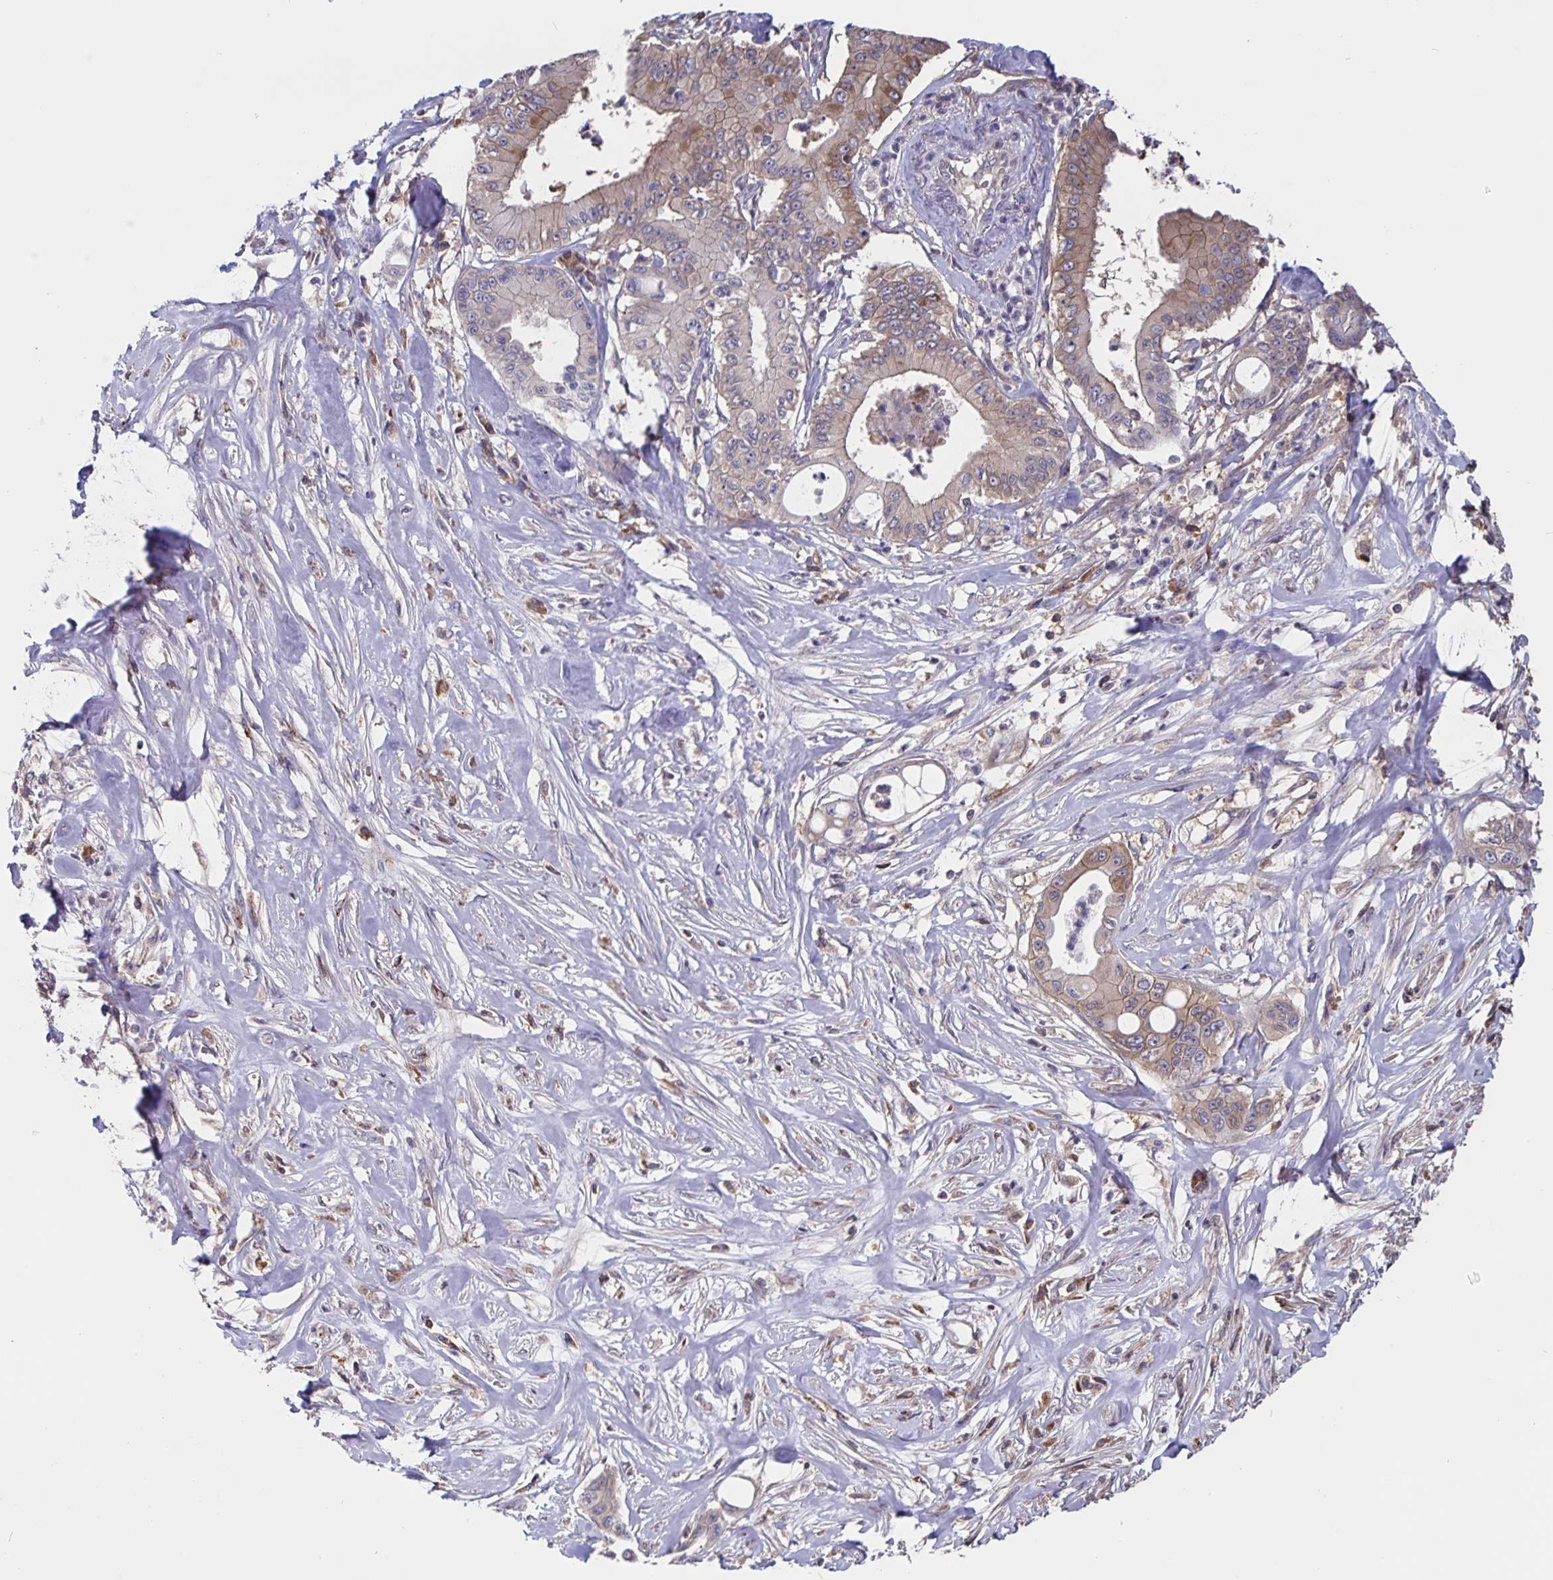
{"staining": {"intensity": "weak", "quantity": "<25%", "location": "cytoplasmic/membranous"}, "tissue": "pancreatic cancer", "cell_type": "Tumor cells", "image_type": "cancer", "snomed": [{"axis": "morphology", "description": "Adenocarcinoma, NOS"}, {"axis": "topography", "description": "Pancreas"}], "caption": "IHC histopathology image of neoplastic tissue: human pancreatic cancer stained with DAB shows no significant protein staining in tumor cells.", "gene": "FEM1C", "patient": {"sex": "male", "age": 71}}